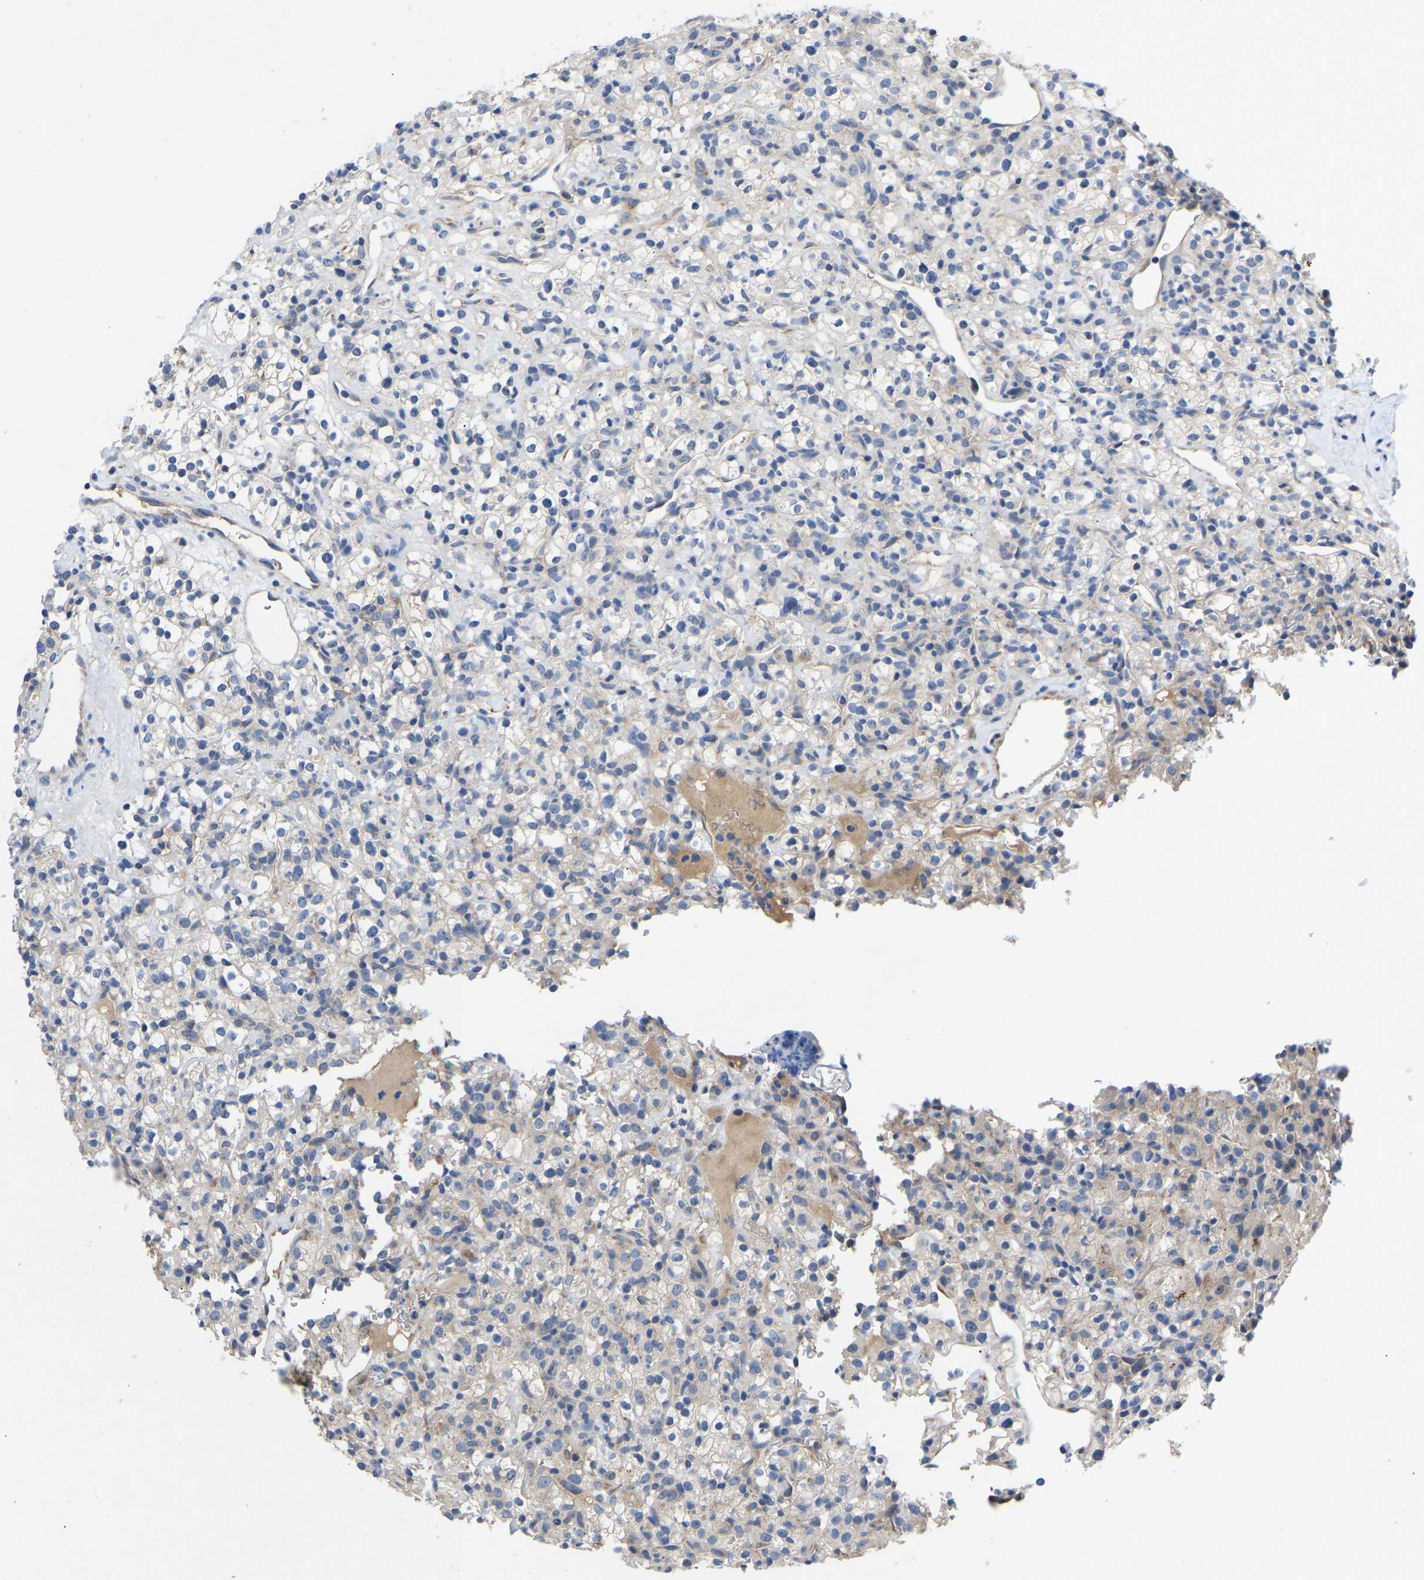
{"staining": {"intensity": "negative", "quantity": "none", "location": "none"}, "tissue": "renal cancer", "cell_type": "Tumor cells", "image_type": "cancer", "snomed": [{"axis": "morphology", "description": "Normal tissue, NOS"}, {"axis": "morphology", "description": "Adenocarcinoma, NOS"}, {"axis": "topography", "description": "Kidney"}], "caption": "DAB (3,3'-diaminobenzidine) immunohistochemical staining of human renal adenocarcinoma displays no significant positivity in tumor cells.", "gene": "ABCA10", "patient": {"sex": "female", "age": 72}}